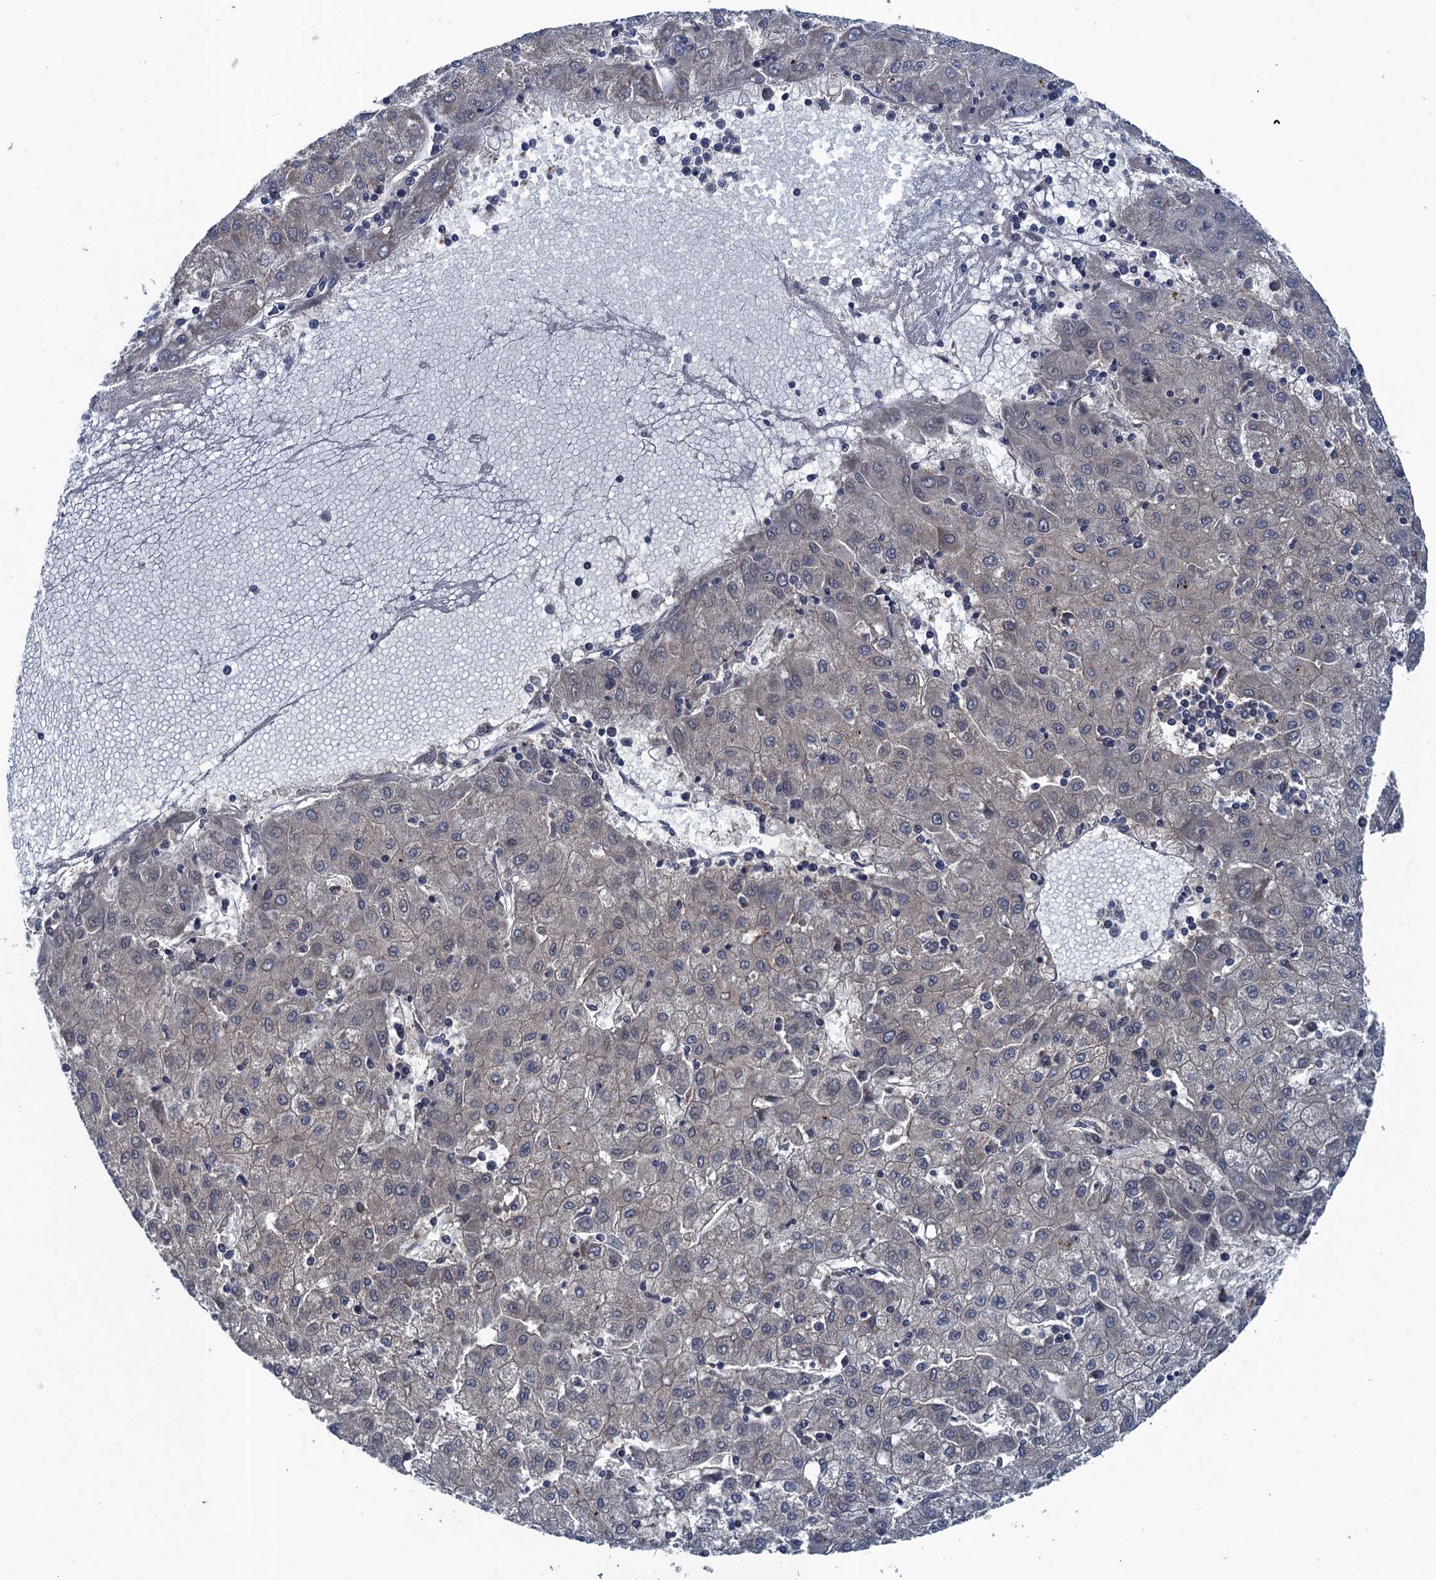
{"staining": {"intensity": "weak", "quantity": "<25%", "location": "cytoplasmic/membranous"}, "tissue": "liver cancer", "cell_type": "Tumor cells", "image_type": "cancer", "snomed": [{"axis": "morphology", "description": "Carcinoma, Hepatocellular, NOS"}, {"axis": "topography", "description": "Liver"}], "caption": "The immunohistochemistry (IHC) photomicrograph has no significant staining in tumor cells of hepatocellular carcinoma (liver) tissue. (DAB (3,3'-diaminobenzidine) immunohistochemistry (IHC) visualized using brightfield microscopy, high magnification).", "gene": "RNF165", "patient": {"sex": "male", "age": 72}}